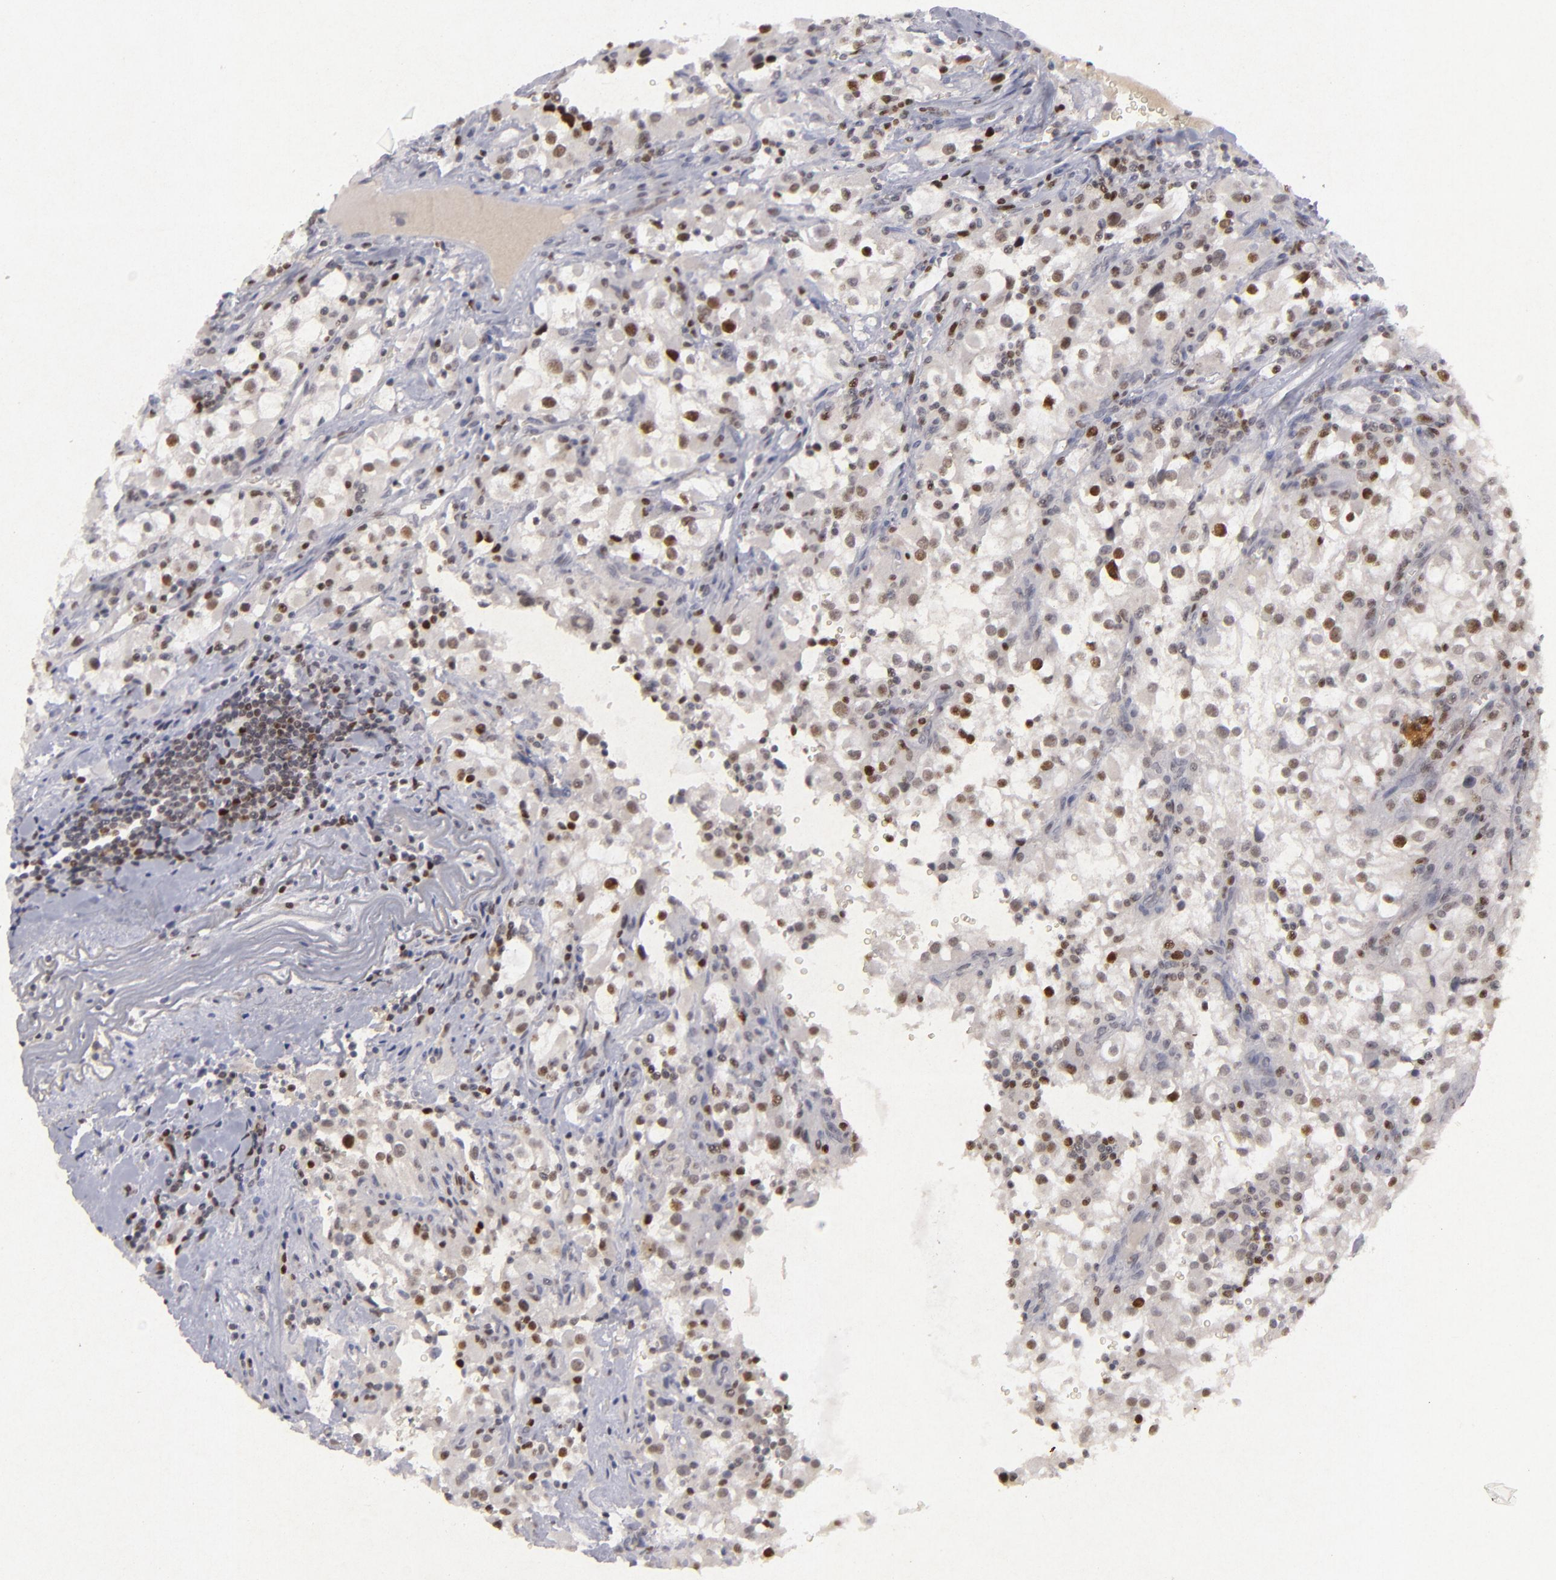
{"staining": {"intensity": "strong", "quantity": "25%-75%", "location": "nuclear"}, "tissue": "renal cancer", "cell_type": "Tumor cells", "image_type": "cancer", "snomed": [{"axis": "morphology", "description": "Adenocarcinoma, NOS"}, {"axis": "topography", "description": "Kidney"}], "caption": "Protein expression analysis of human adenocarcinoma (renal) reveals strong nuclear staining in approximately 25%-75% of tumor cells. The protein is shown in brown color, while the nuclei are stained blue.", "gene": "FEN1", "patient": {"sex": "female", "age": 52}}